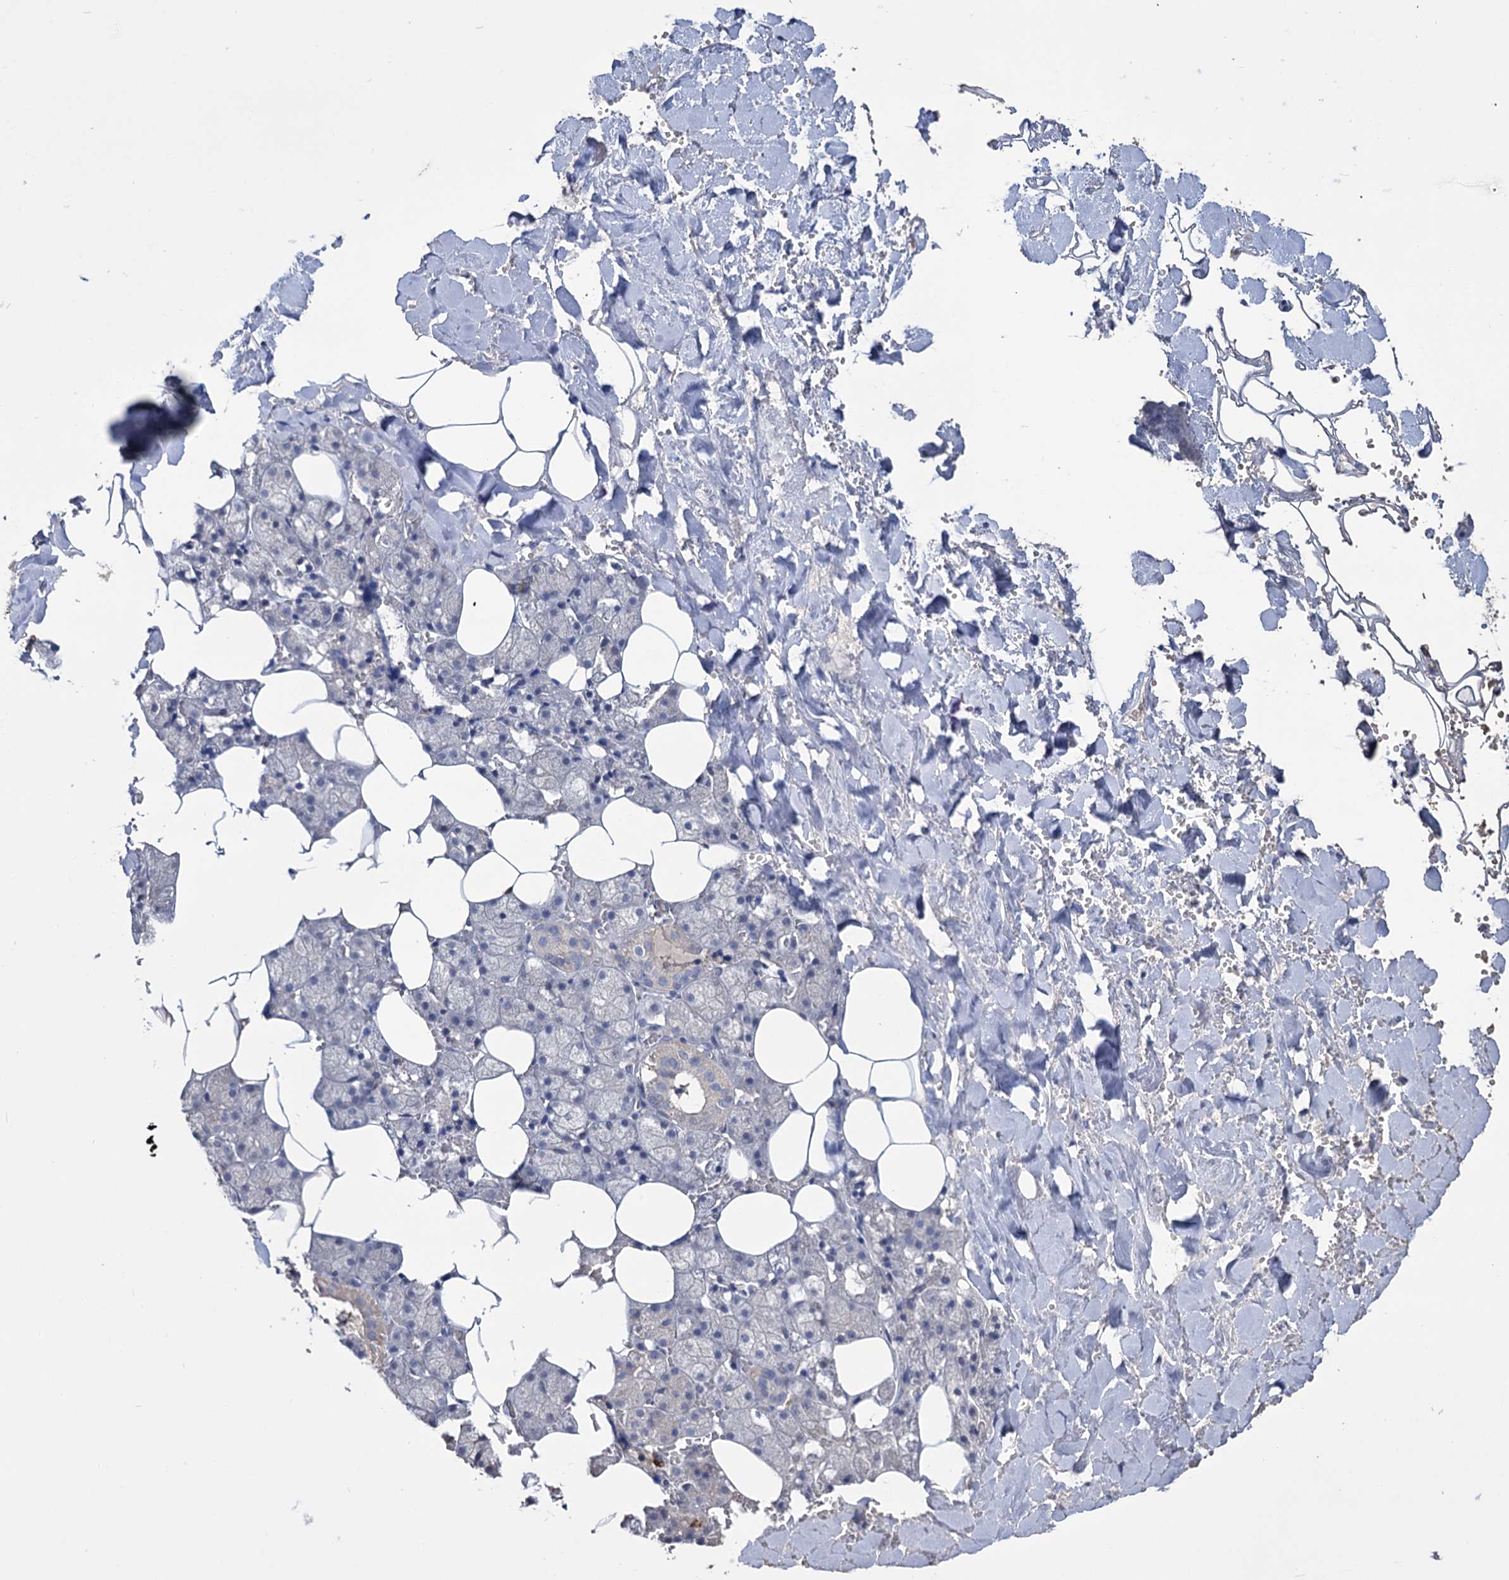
{"staining": {"intensity": "negative", "quantity": "none", "location": "none"}, "tissue": "salivary gland", "cell_type": "Glandular cells", "image_type": "normal", "snomed": [{"axis": "morphology", "description": "Normal tissue, NOS"}, {"axis": "topography", "description": "Salivary gland"}], "caption": "Glandular cells are negative for protein expression in benign human salivary gland. (DAB (3,3'-diaminobenzidine) immunohistochemistry (IHC) visualized using brightfield microscopy, high magnification).", "gene": "EPB41L5", "patient": {"sex": "male", "age": 62}}